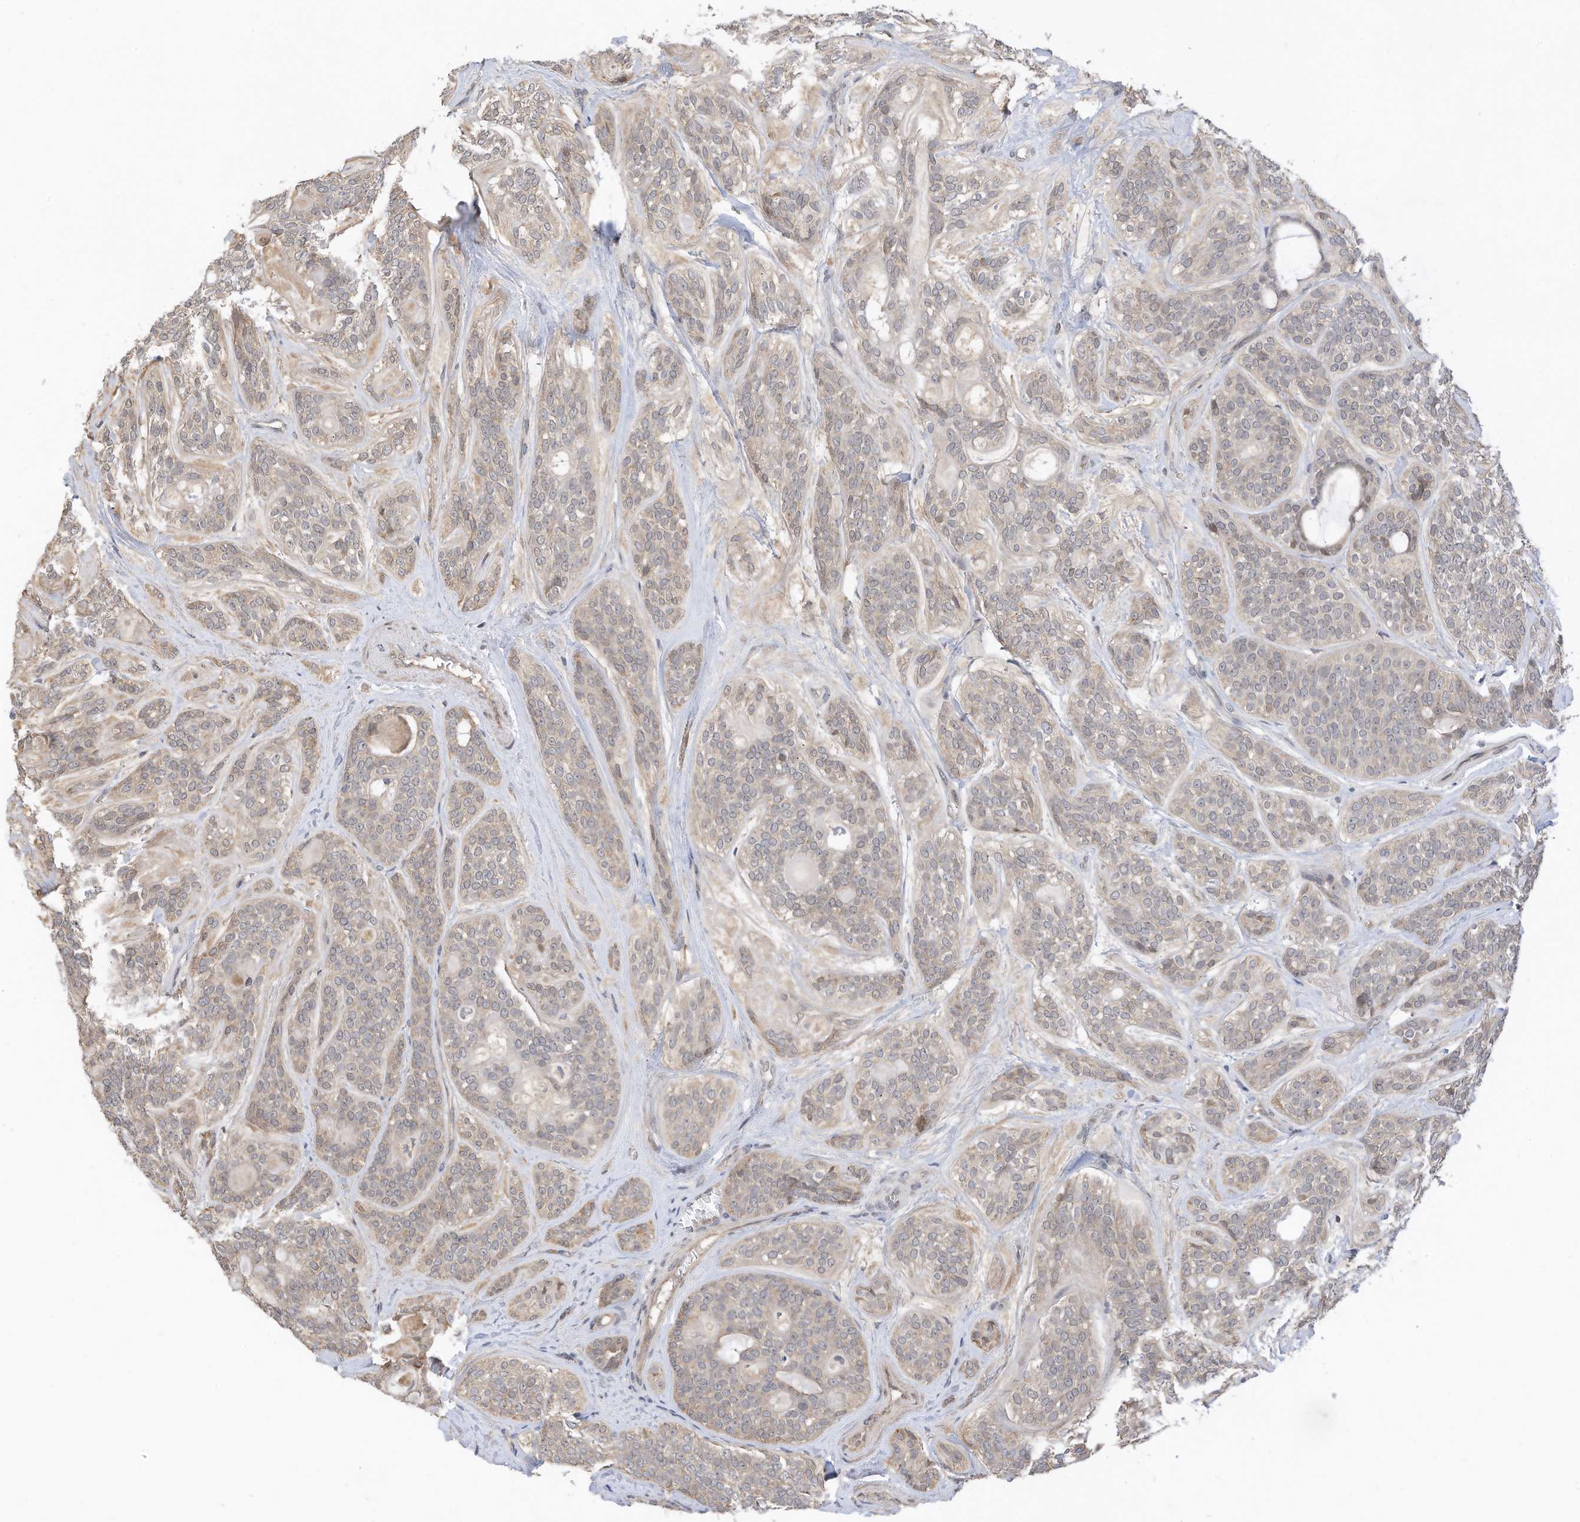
{"staining": {"intensity": "weak", "quantity": "25%-75%", "location": "cytoplasmic/membranous"}, "tissue": "head and neck cancer", "cell_type": "Tumor cells", "image_type": "cancer", "snomed": [{"axis": "morphology", "description": "Adenocarcinoma, NOS"}, {"axis": "topography", "description": "Head-Neck"}], "caption": "Weak cytoplasmic/membranous protein positivity is appreciated in approximately 25%-75% of tumor cells in head and neck cancer (adenocarcinoma).", "gene": "REC8", "patient": {"sex": "male", "age": 66}}